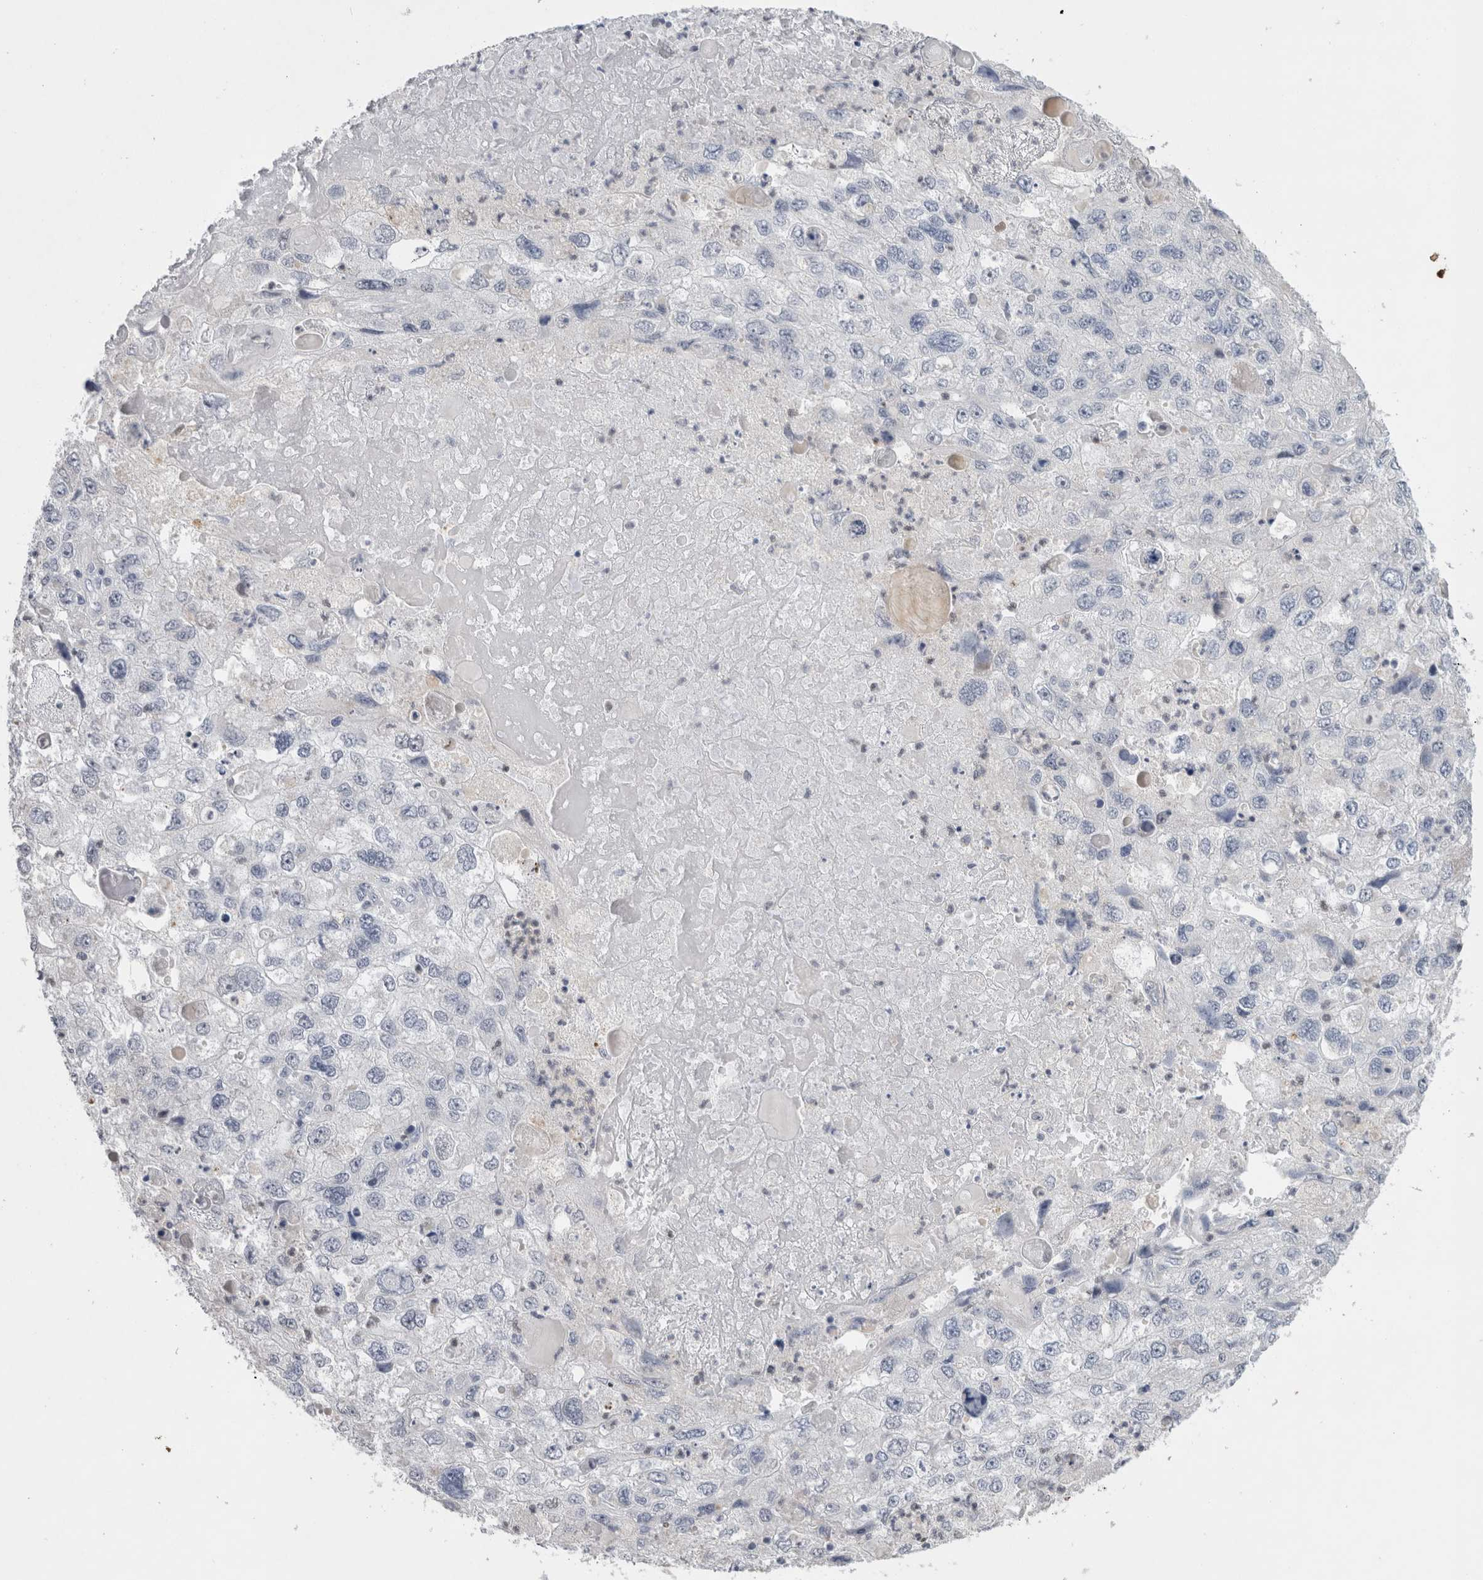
{"staining": {"intensity": "negative", "quantity": "none", "location": "none"}, "tissue": "endometrial cancer", "cell_type": "Tumor cells", "image_type": "cancer", "snomed": [{"axis": "morphology", "description": "Adenocarcinoma, NOS"}, {"axis": "topography", "description": "Endometrium"}], "caption": "Immunohistochemistry (IHC) of human endometrial cancer exhibits no positivity in tumor cells.", "gene": "AGMAT", "patient": {"sex": "female", "age": 49}}